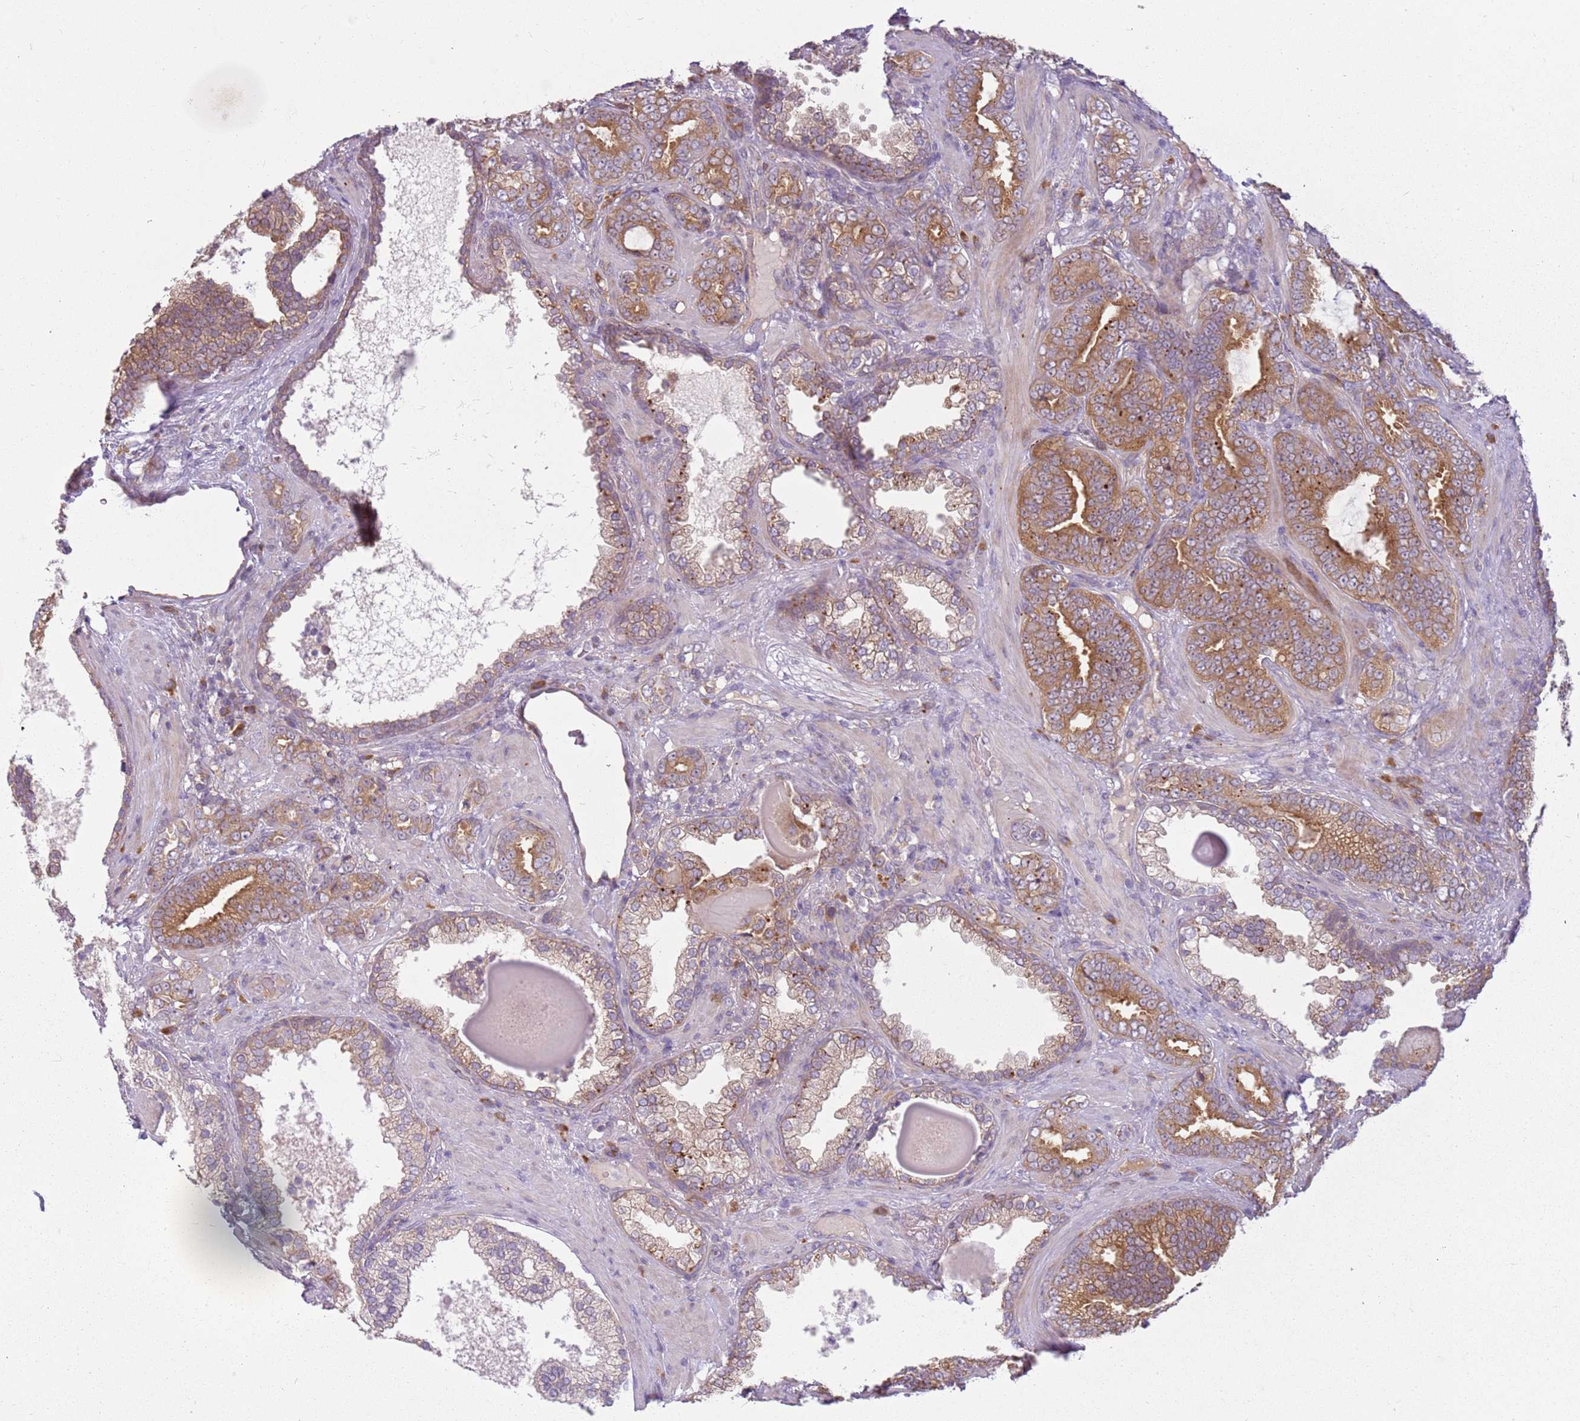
{"staining": {"intensity": "moderate", "quantity": ">75%", "location": "cytoplasmic/membranous"}, "tissue": "prostate cancer", "cell_type": "Tumor cells", "image_type": "cancer", "snomed": [{"axis": "morphology", "description": "Adenocarcinoma, High grade"}, {"axis": "topography", "description": "Prostate and seminal vesicle, NOS"}], "caption": "Immunohistochemistry (IHC) of human high-grade adenocarcinoma (prostate) shows medium levels of moderate cytoplasmic/membranous expression in about >75% of tumor cells.", "gene": "RPS28", "patient": {"sex": "male", "age": 67}}